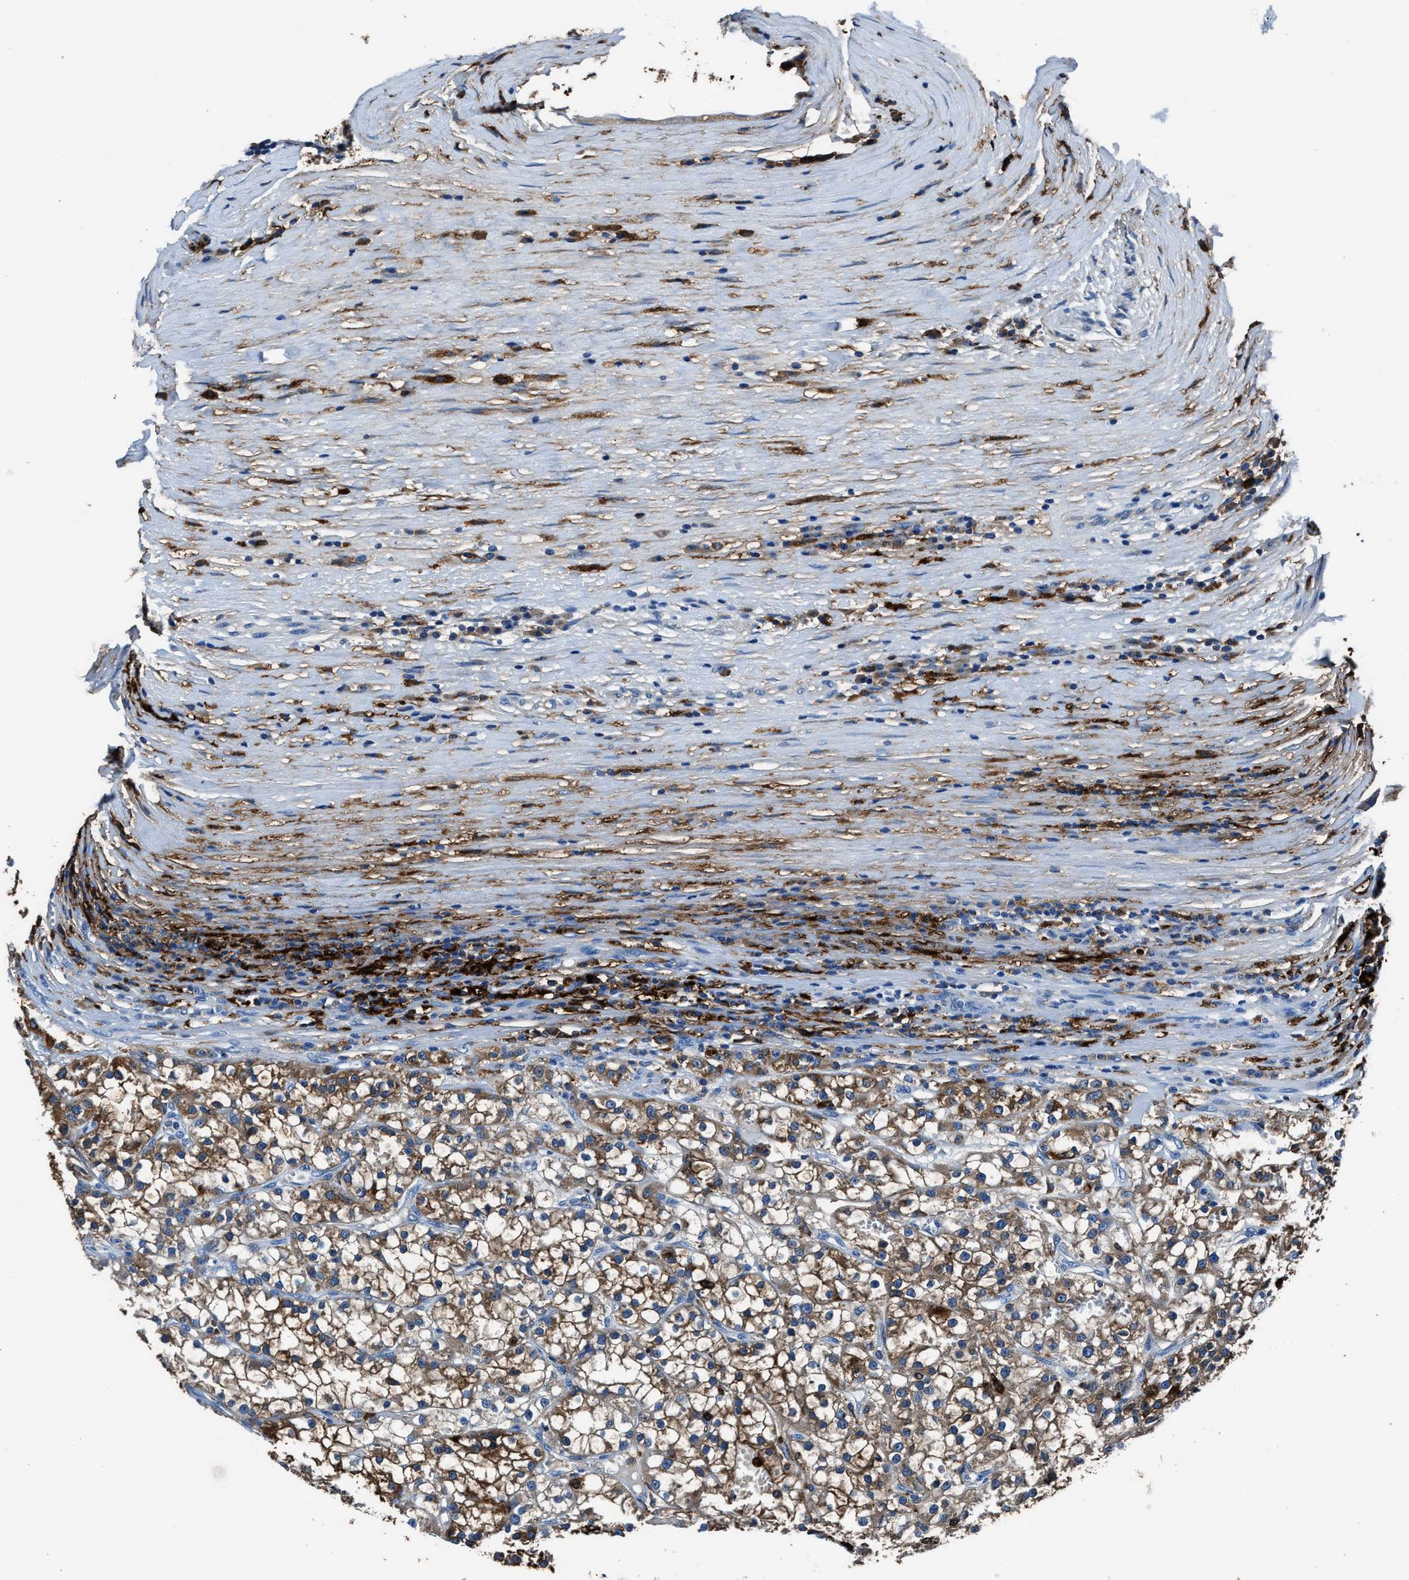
{"staining": {"intensity": "moderate", "quantity": ">75%", "location": "cytoplasmic/membranous"}, "tissue": "renal cancer", "cell_type": "Tumor cells", "image_type": "cancer", "snomed": [{"axis": "morphology", "description": "Adenocarcinoma, NOS"}, {"axis": "topography", "description": "Kidney"}], "caption": "The histopathology image reveals a brown stain indicating the presence of a protein in the cytoplasmic/membranous of tumor cells in renal cancer. (Stains: DAB (3,3'-diaminobenzidine) in brown, nuclei in blue, Microscopy: brightfield microscopy at high magnification).", "gene": "FTL", "patient": {"sex": "female", "age": 52}}